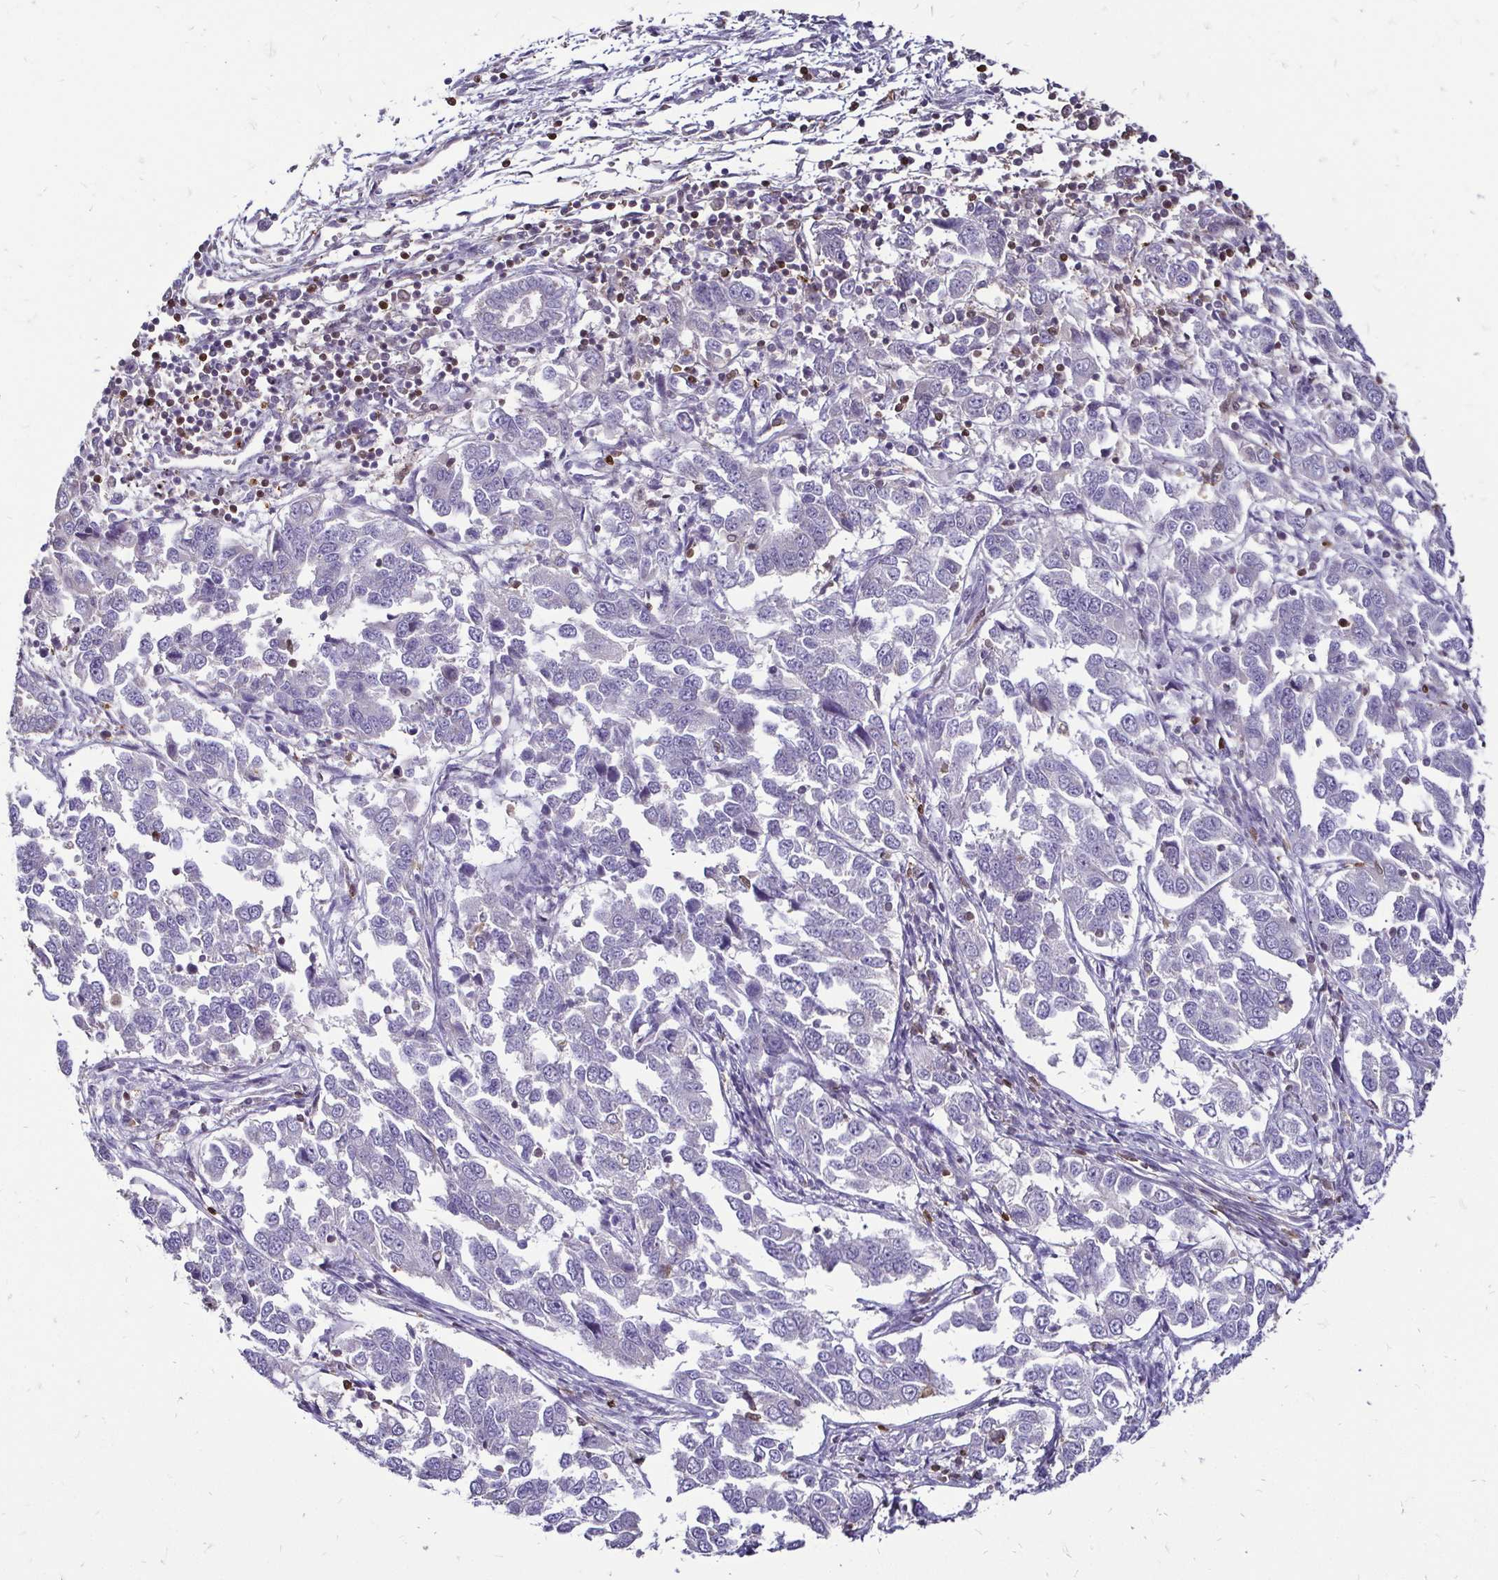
{"staining": {"intensity": "negative", "quantity": "none", "location": "none"}, "tissue": "endometrial cancer", "cell_type": "Tumor cells", "image_type": "cancer", "snomed": [{"axis": "morphology", "description": "Adenocarcinoma, NOS"}, {"axis": "topography", "description": "Endometrium"}], "caption": "The immunohistochemistry micrograph has no significant expression in tumor cells of endometrial adenocarcinoma tissue.", "gene": "ZFP1", "patient": {"sex": "female", "age": 43}}